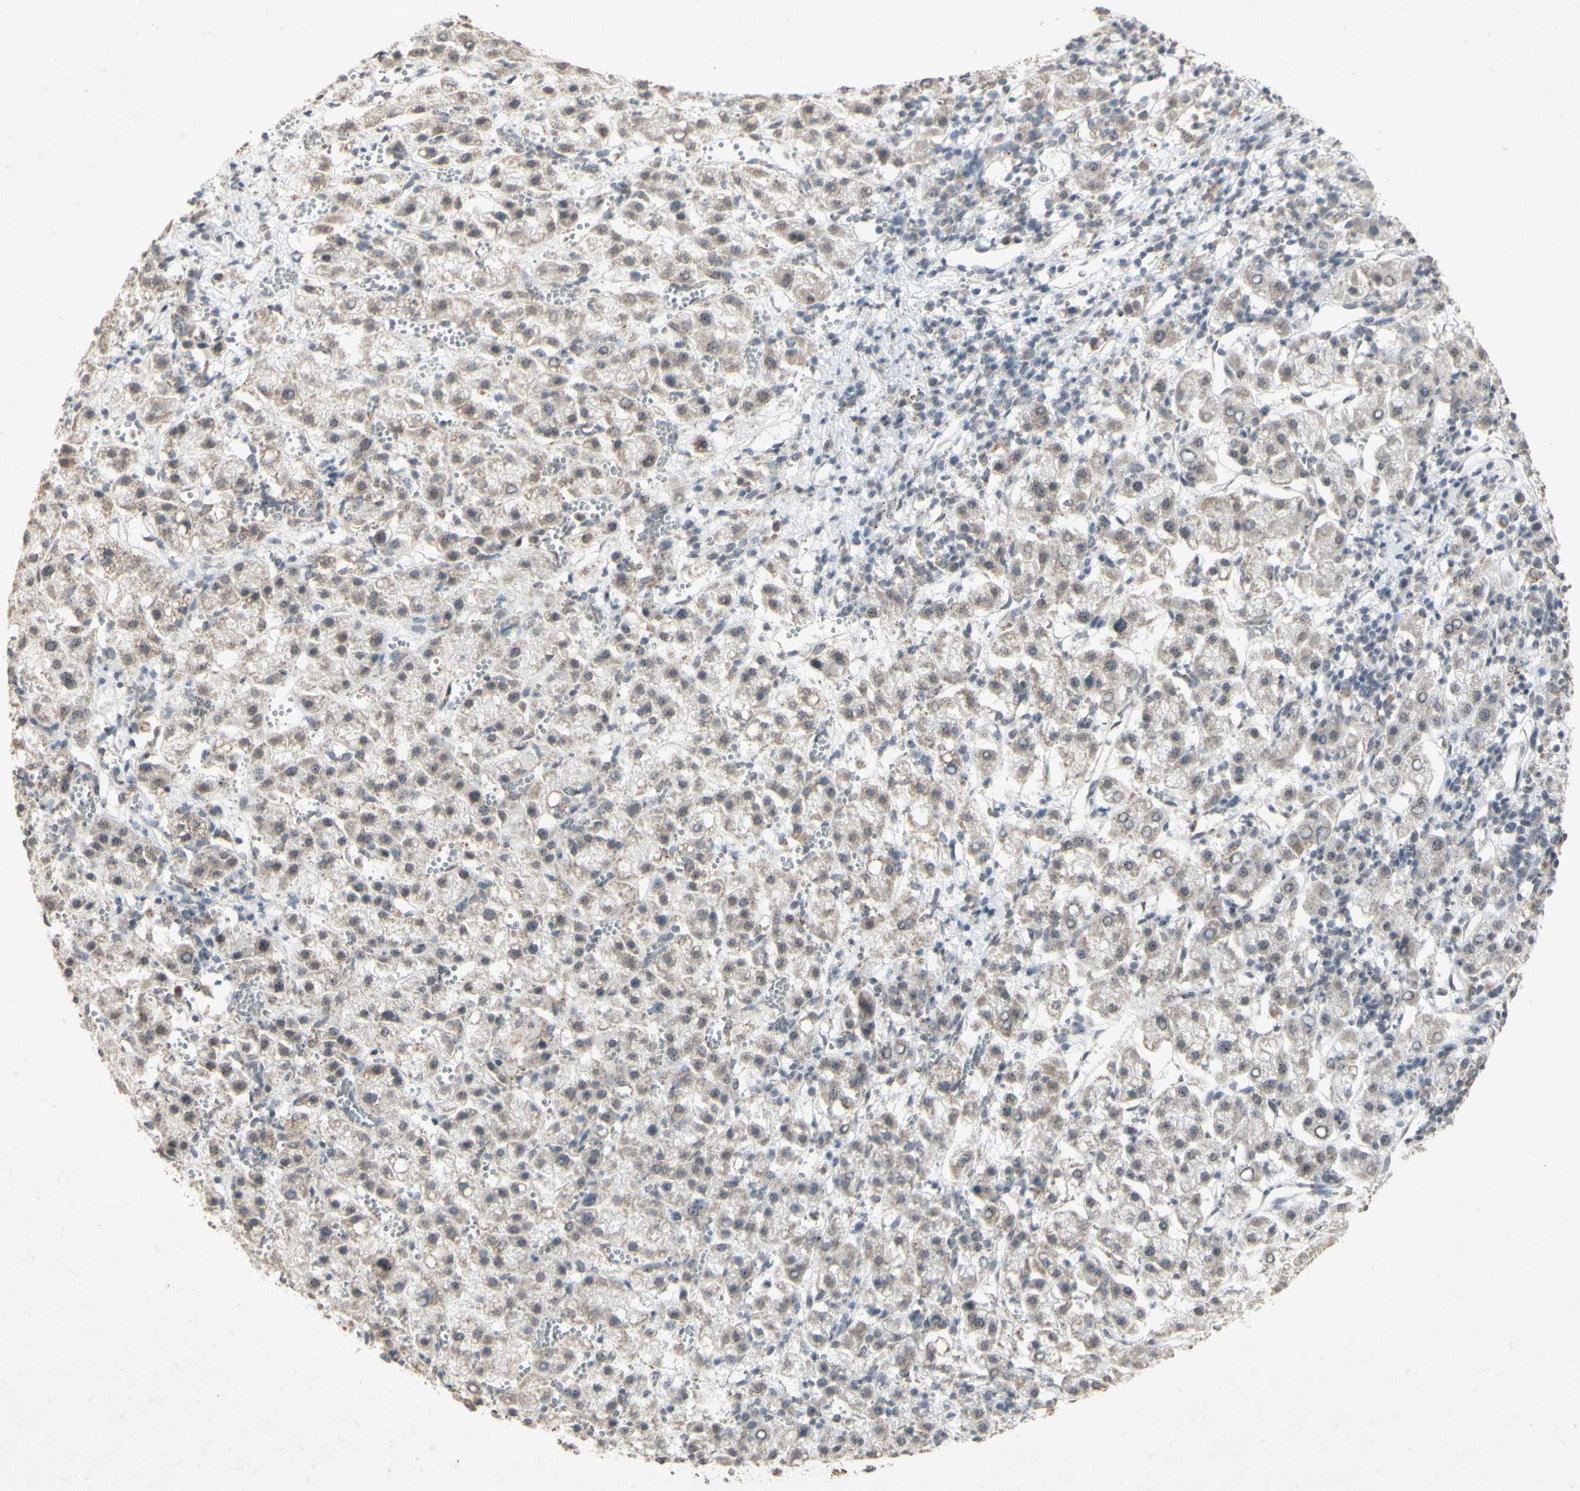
{"staining": {"intensity": "weak", "quantity": ">75%", "location": "cytoplasmic/membranous"}, "tissue": "liver cancer", "cell_type": "Tumor cells", "image_type": "cancer", "snomed": [{"axis": "morphology", "description": "Carcinoma, Hepatocellular, NOS"}, {"axis": "topography", "description": "Liver"}], "caption": "Protein staining of hepatocellular carcinoma (liver) tissue reveals weak cytoplasmic/membranous positivity in about >75% of tumor cells. Nuclei are stained in blue.", "gene": "CENPB", "patient": {"sex": "female", "age": 58}}